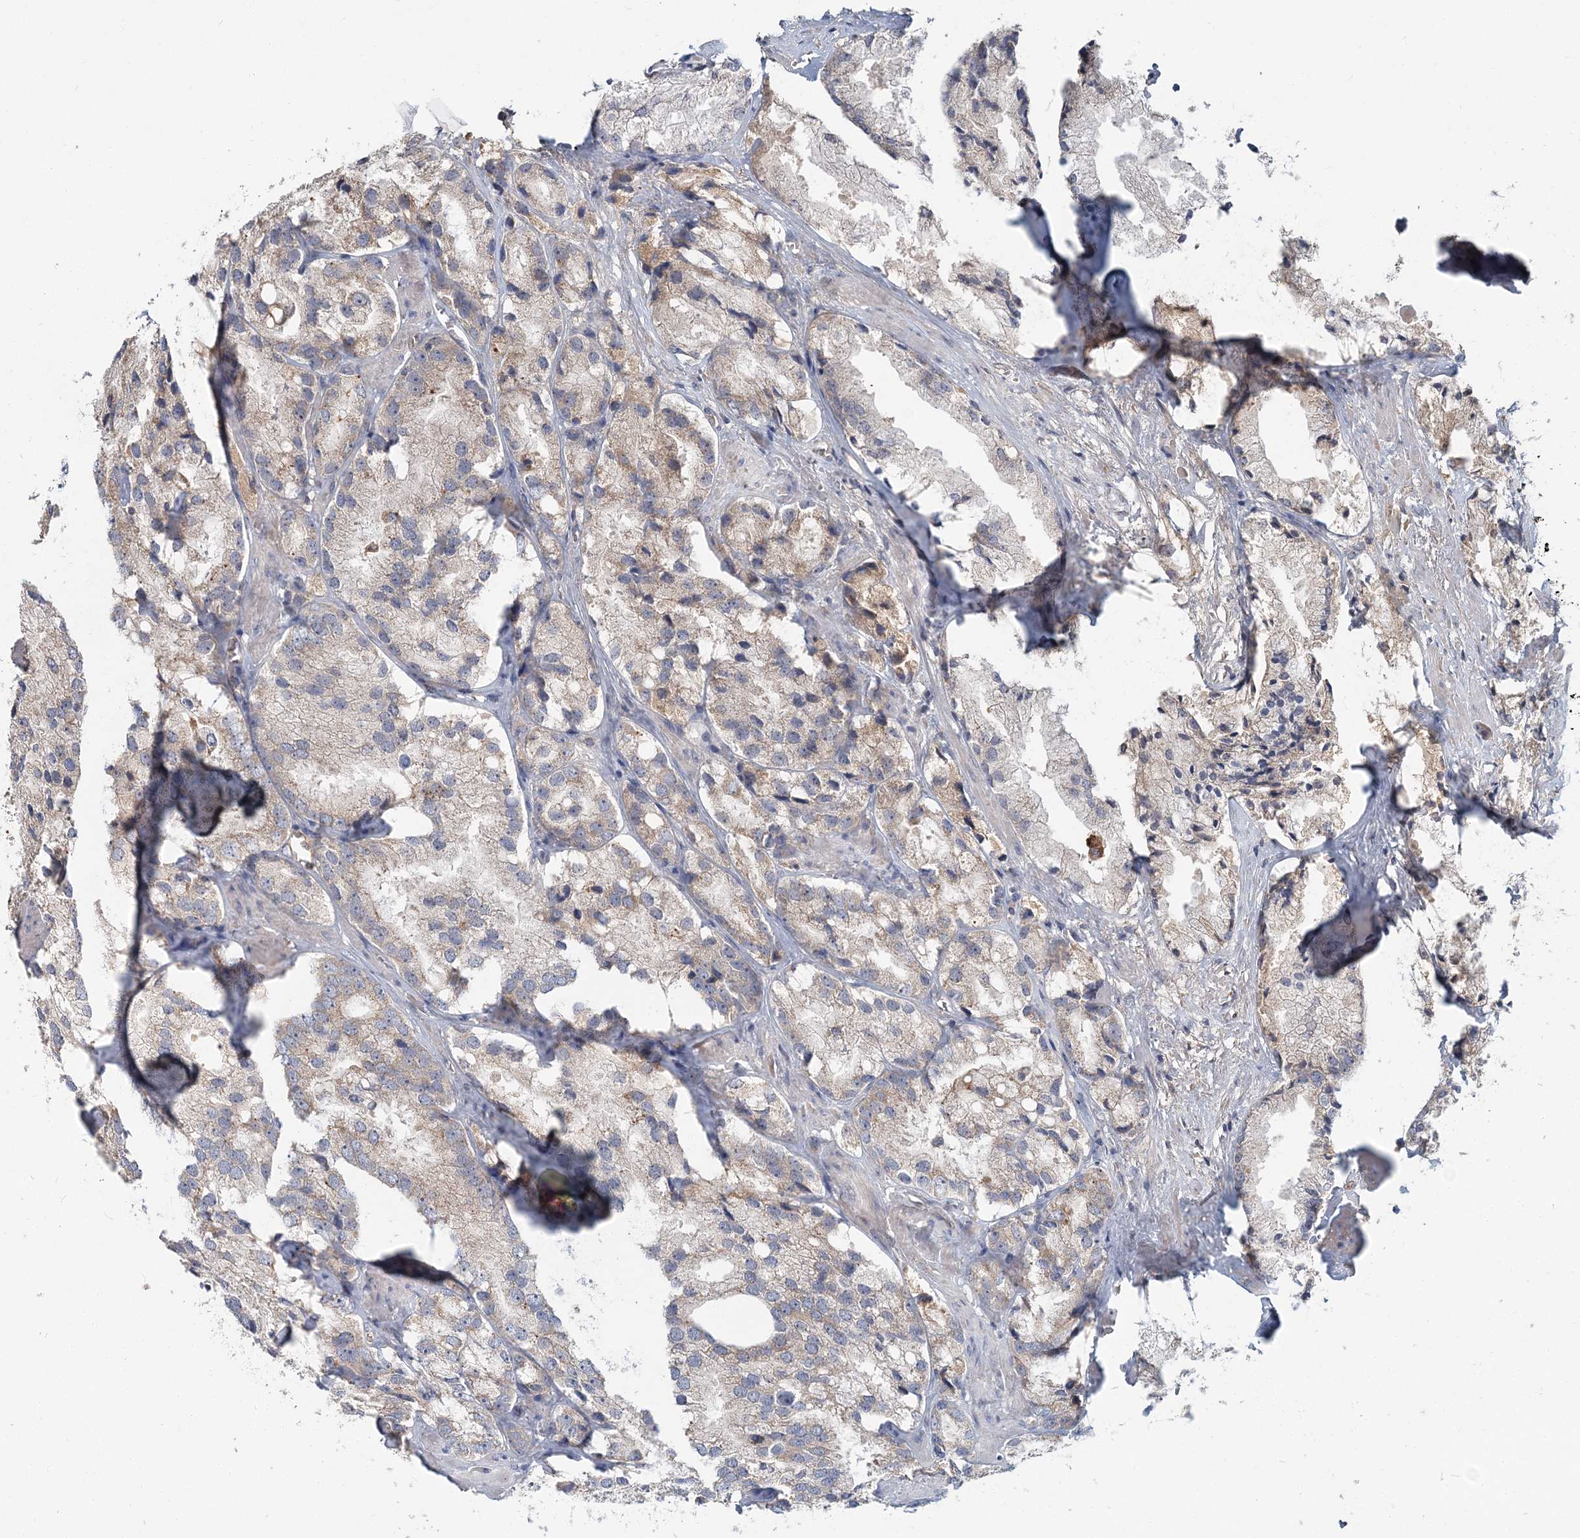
{"staining": {"intensity": "weak", "quantity": "25%-75%", "location": "cytoplasmic/membranous"}, "tissue": "prostate cancer", "cell_type": "Tumor cells", "image_type": "cancer", "snomed": [{"axis": "morphology", "description": "Adenocarcinoma, High grade"}, {"axis": "topography", "description": "Prostate"}], "caption": "Approximately 25%-75% of tumor cells in human prostate cancer (high-grade adenocarcinoma) display weak cytoplasmic/membranous protein positivity as visualized by brown immunohistochemical staining.", "gene": "RNF25", "patient": {"sex": "male", "age": 66}}